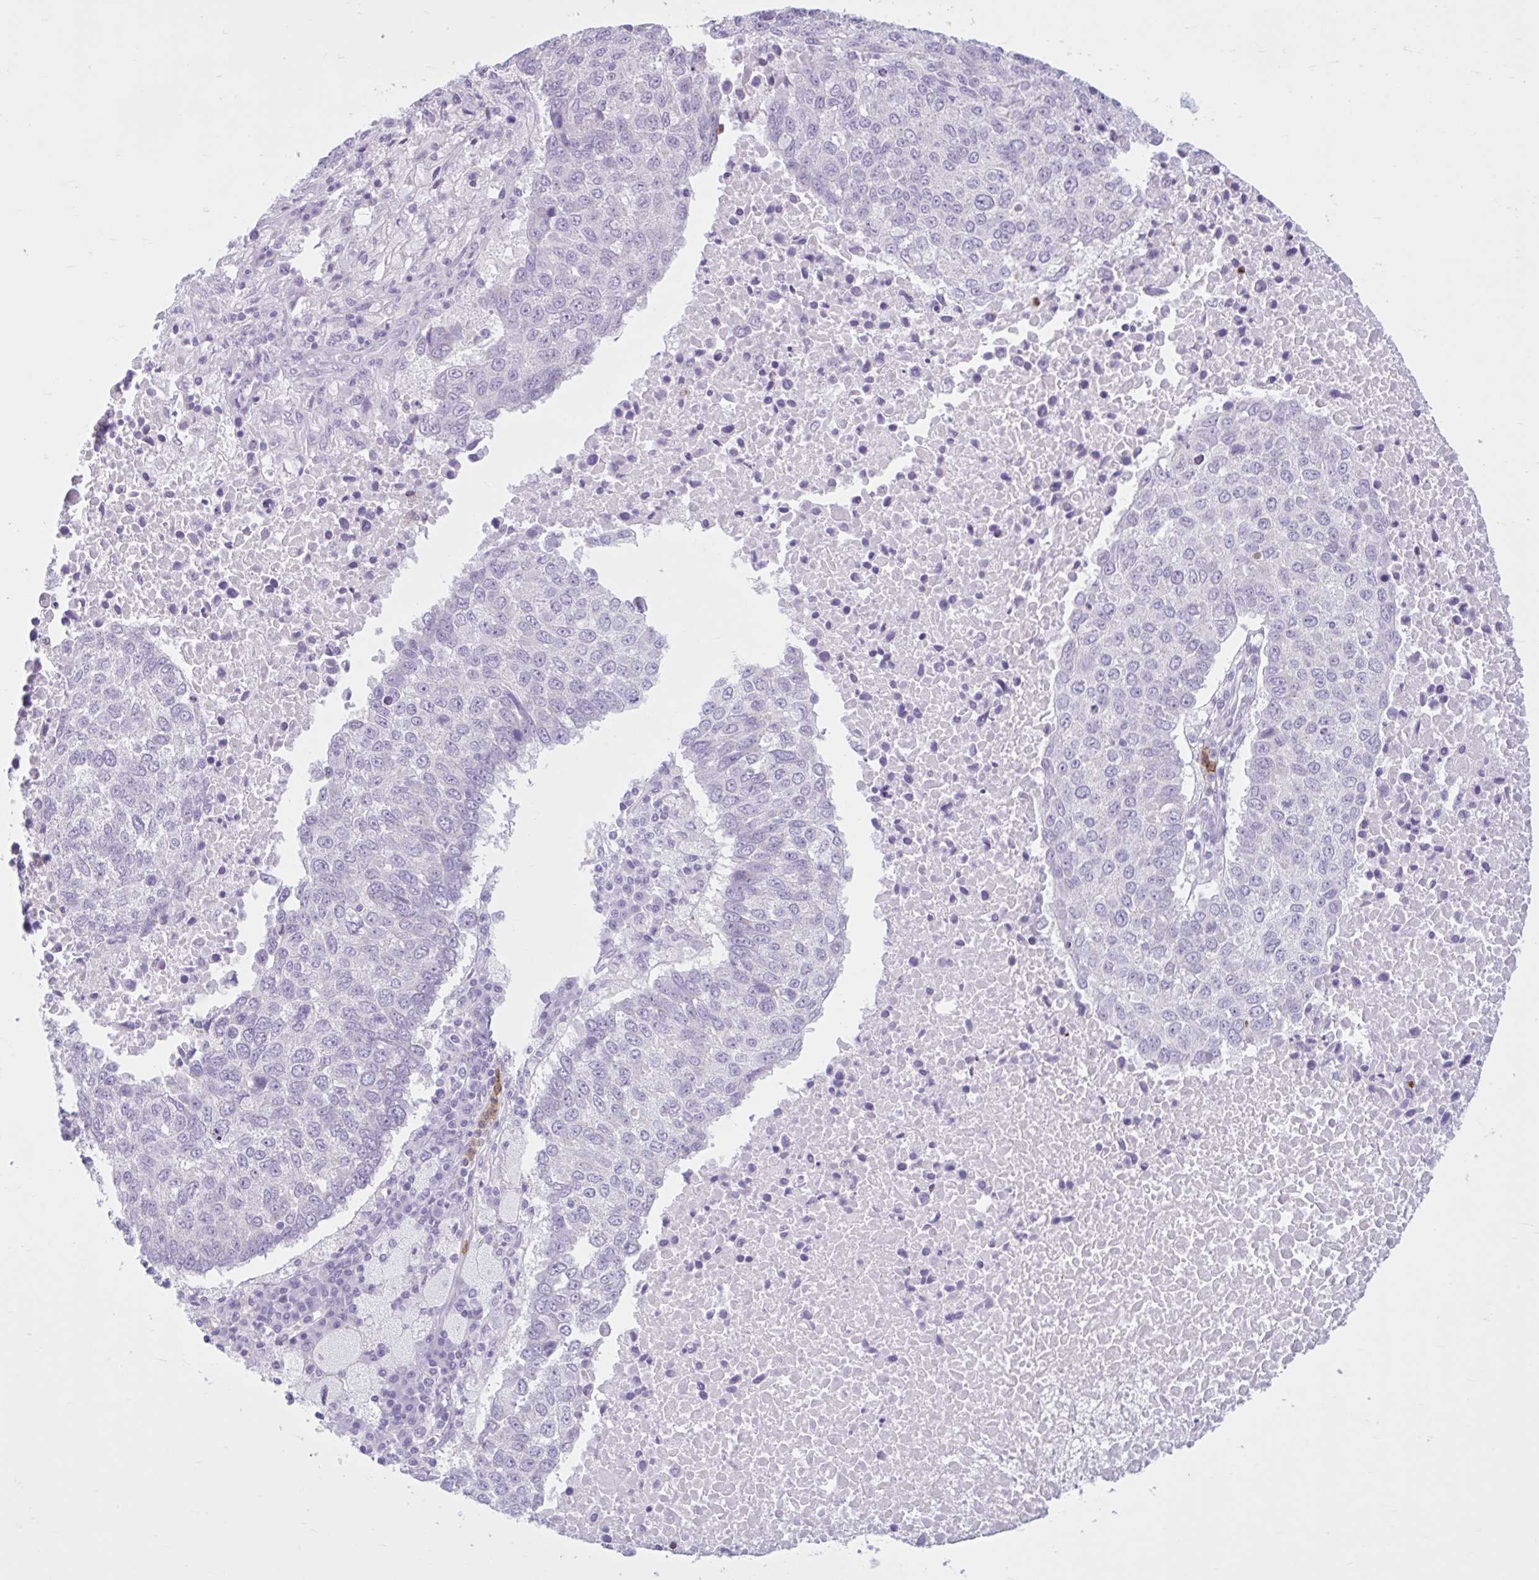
{"staining": {"intensity": "negative", "quantity": "none", "location": "none"}, "tissue": "lung cancer", "cell_type": "Tumor cells", "image_type": "cancer", "snomed": [{"axis": "morphology", "description": "Squamous cell carcinoma, NOS"}, {"axis": "topography", "description": "Lung"}], "caption": "Tumor cells show no significant protein expression in lung cancer (squamous cell carcinoma). The staining is performed using DAB (3,3'-diaminobenzidine) brown chromogen with nuclei counter-stained in using hematoxylin.", "gene": "CEP120", "patient": {"sex": "male", "age": 73}}